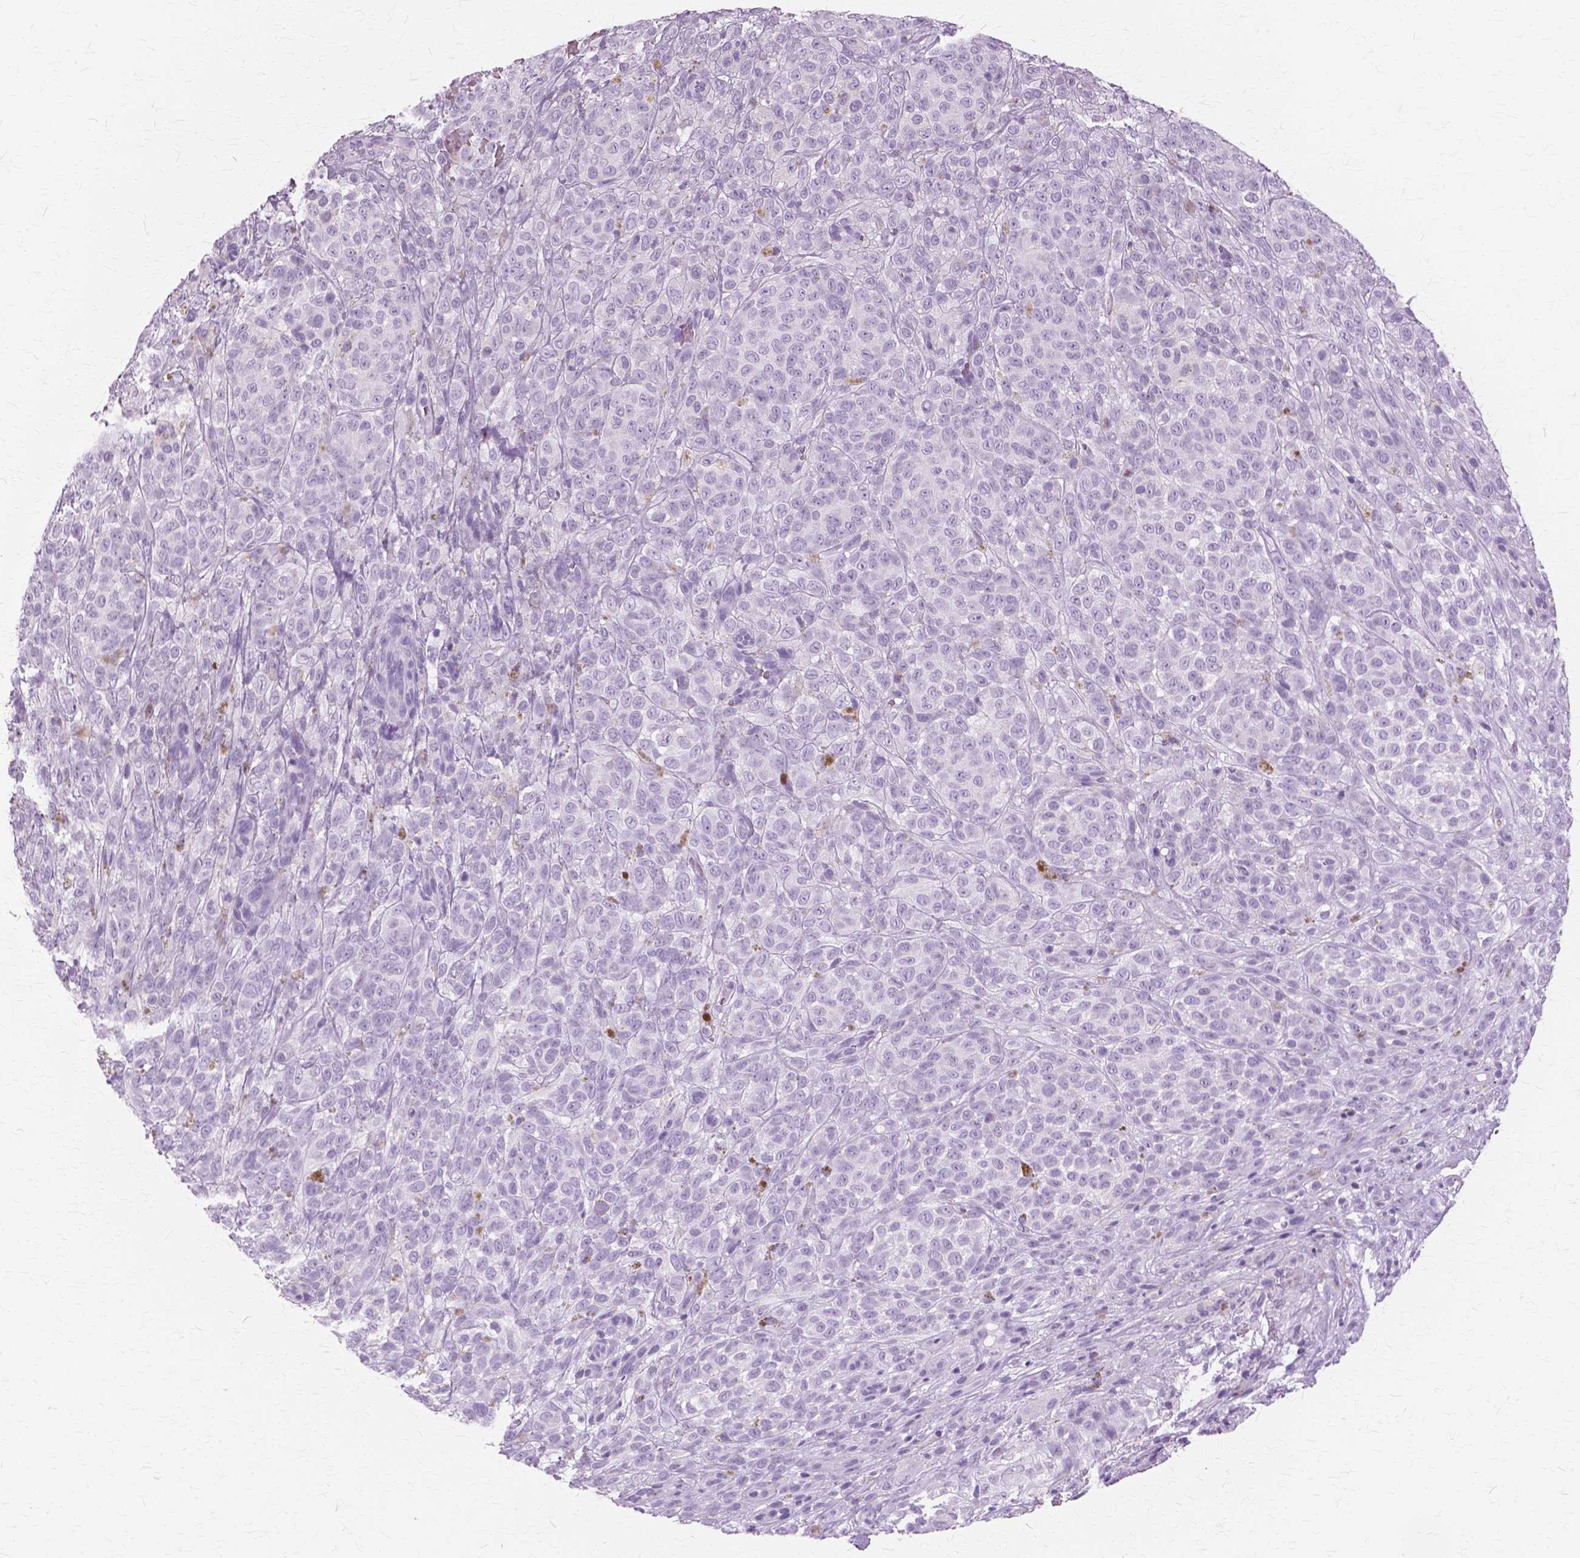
{"staining": {"intensity": "negative", "quantity": "none", "location": "none"}, "tissue": "melanoma", "cell_type": "Tumor cells", "image_type": "cancer", "snomed": [{"axis": "morphology", "description": "Malignant melanoma, NOS"}, {"axis": "topography", "description": "Skin"}], "caption": "Melanoma was stained to show a protein in brown. There is no significant expression in tumor cells.", "gene": "SFTPD", "patient": {"sex": "female", "age": 86}}